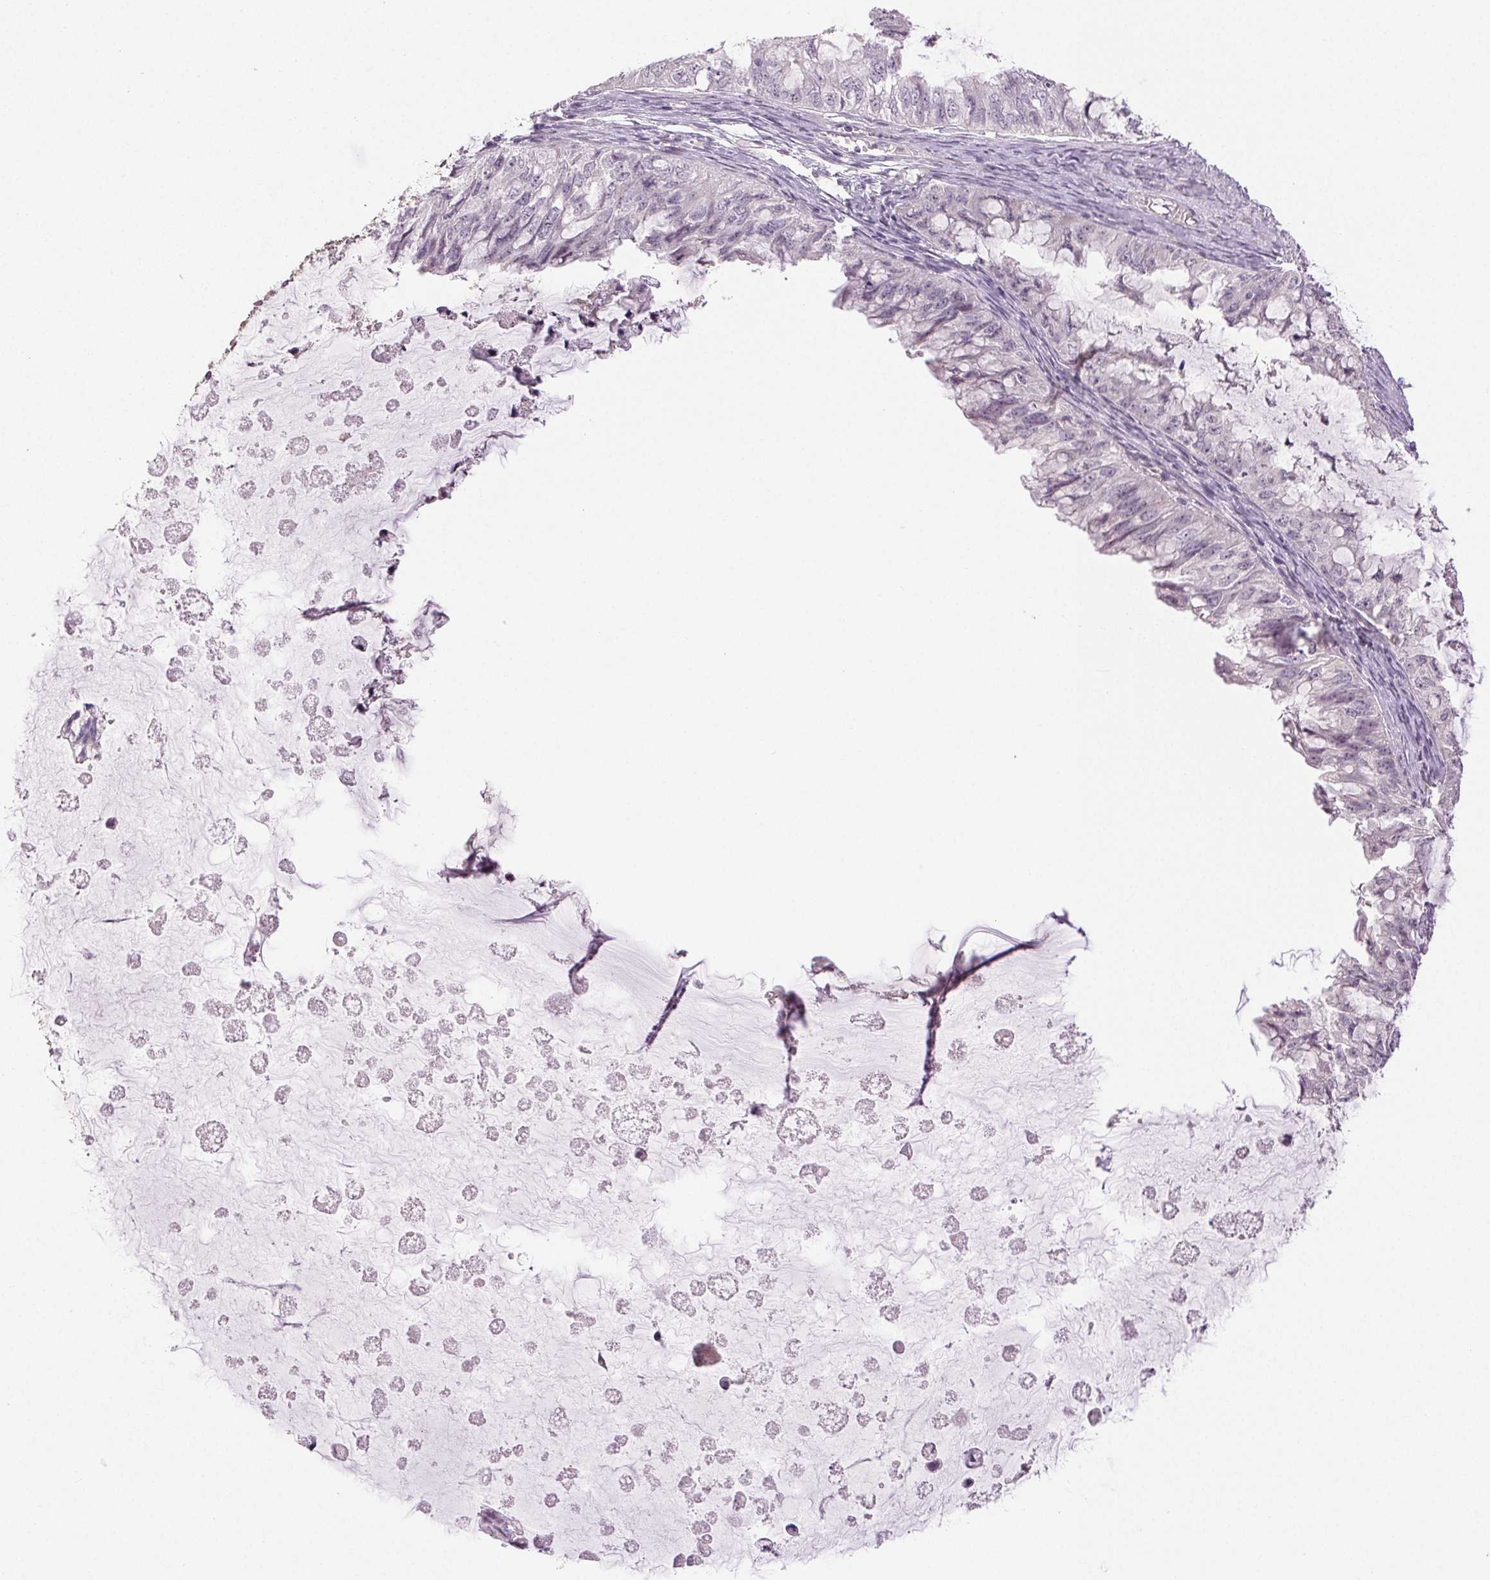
{"staining": {"intensity": "negative", "quantity": "none", "location": "none"}, "tissue": "ovarian cancer", "cell_type": "Tumor cells", "image_type": "cancer", "snomed": [{"axis": "morphology", "description": "Cystadenocarcinoma, mucinous, NOS"}, {"axis": "topography", "description": "Ovary"}], "caption": "Histopathology image shows no protein staining in tumor cells of ovarian cancer tissue.", "gene": "PLCB1", "patient": {"sex": "female", "age": 72}}